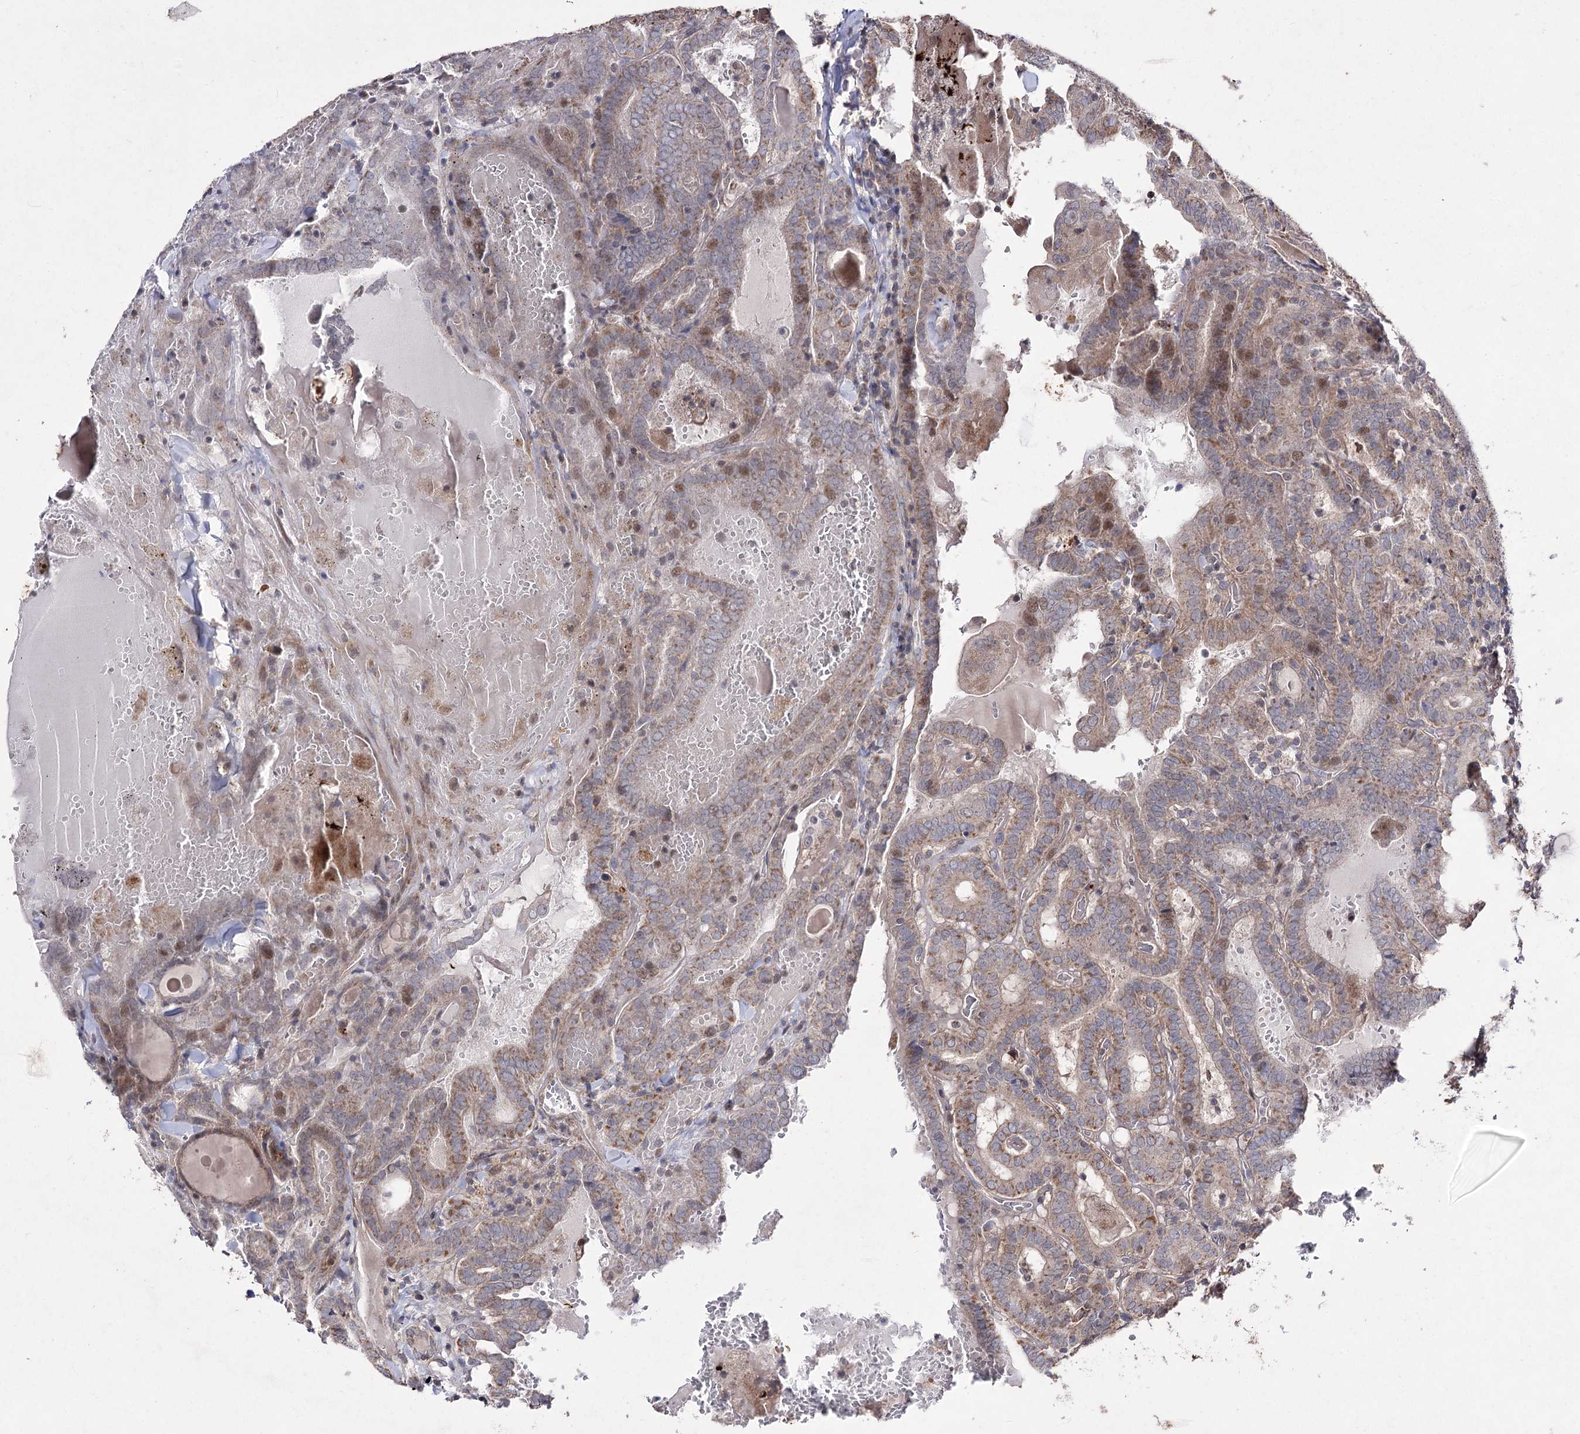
{"staining": {"intensity": "moderate", "quantity": ">75%", "location": "cytoplasmic/membranous"}, "tissue": "thyroid cancer", "cell_type": "Tumor cells", "image_type": "cancer", "snomed": [{"axis": "morphology", "description": "Papillary adenocarcinoma, NOS"}, {"axis": "topography", "description": "Thyroid gland"}], "caption": "Immunohistochemical staining of thyroid cancer displays medium levels of moderate cytoplasmic/membranous staining in approximately >75% of tumor cells.", "gene": "FANCL", "patient": {"sex": "female", "age": 72}}